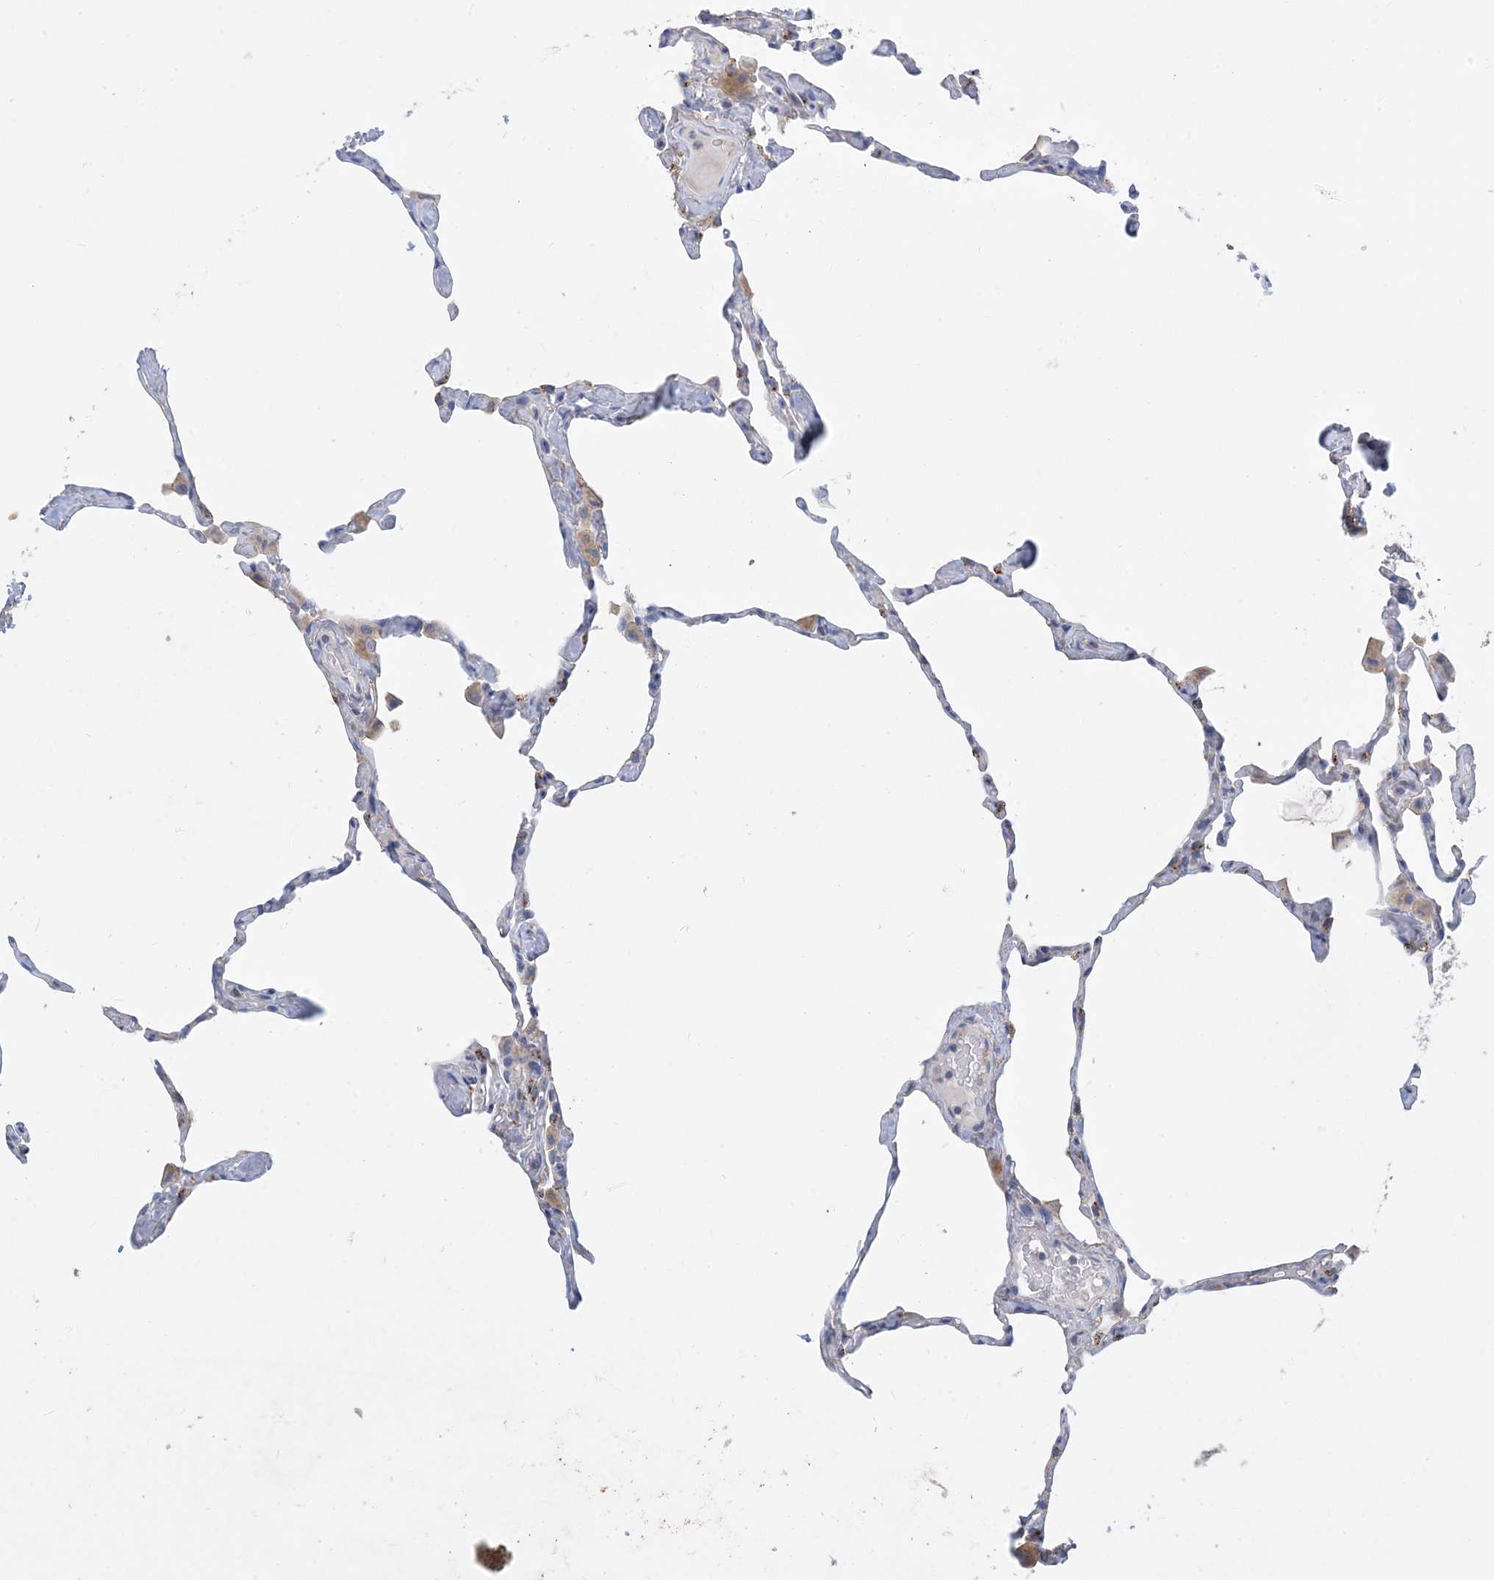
{"staining": {"intensity": "negative", "quantity": "none", "location": "none"}, "tissue": "lung", "cell_type": "Alveolar cells", "image_type": "normal", "snomed": [{"axis": "morphology", "description": "Normal tissue, NOS"}, {"axis": "topography", "description": "Lung"}], "caption": "DAB (3,3'-diaminobenzidine) immunohistochemical staining of benign lung demonstrates no significant expression in alveolar cells. (IHC, brightfield microscopy, high magnification).", "gene": "KPRP", "patient": {"sex": "male", "age": 65}}